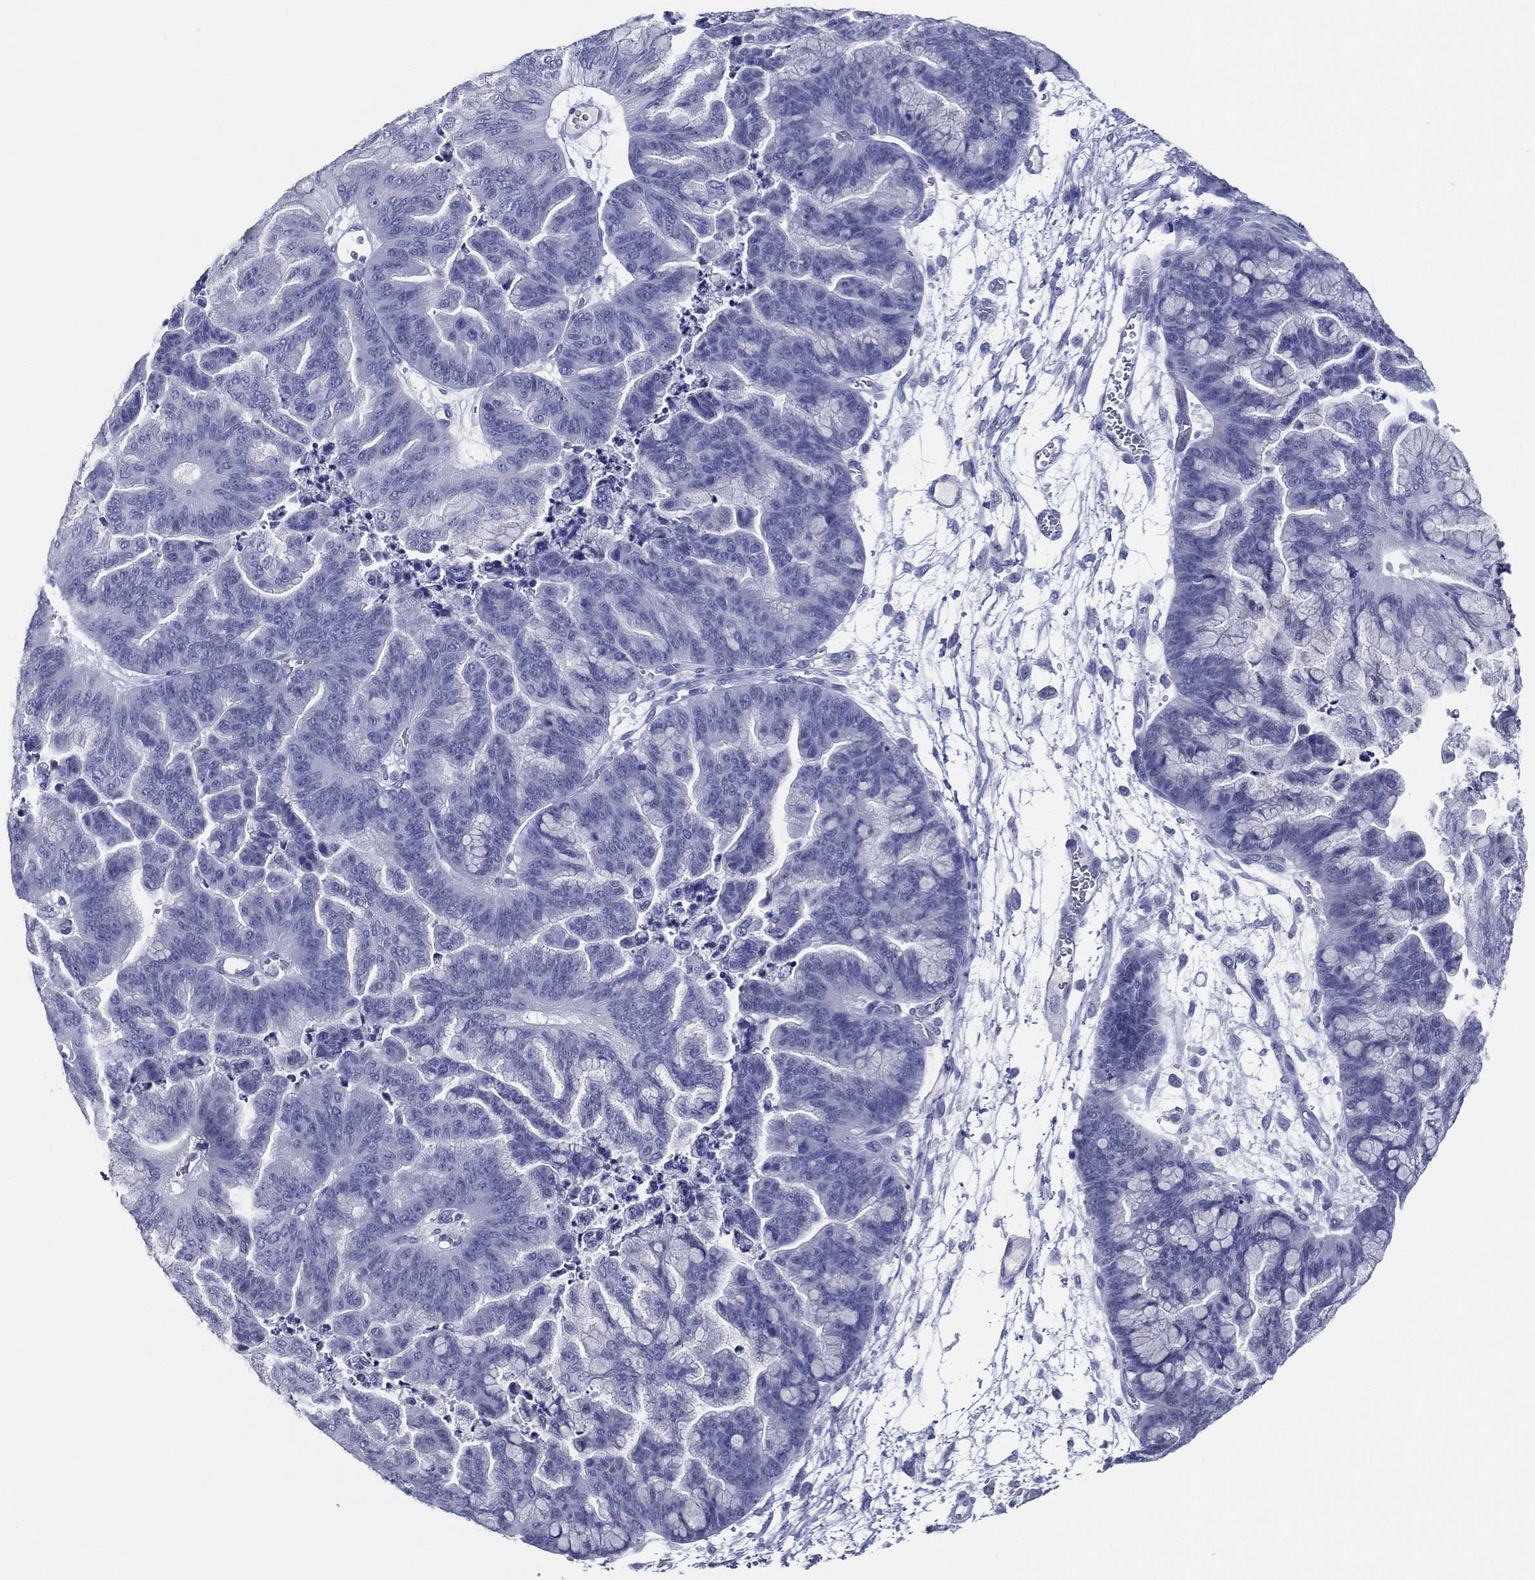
{"staining": {"intensity": "negative", "quantity": "none", "location": "none"}, "tissue": "ovarian cancer", "cell_type": "Tumor cells", "image_type": "cancer", "snomed": [{"axis": "morphology", "description": "Cystadenocarcinoma, mucinous, NOS"}, {"axis": "topography", "description": "Ovary"}], "caption": "IHC micrograph of neoplastic tissue: human ovarian cancer (mucinous cystadenocarcinoma) stained with DAB shows no significant protein positivity in tumor cells.", "gene": "TFAP2A", "patient": {"sex": "female", "age": 67}}